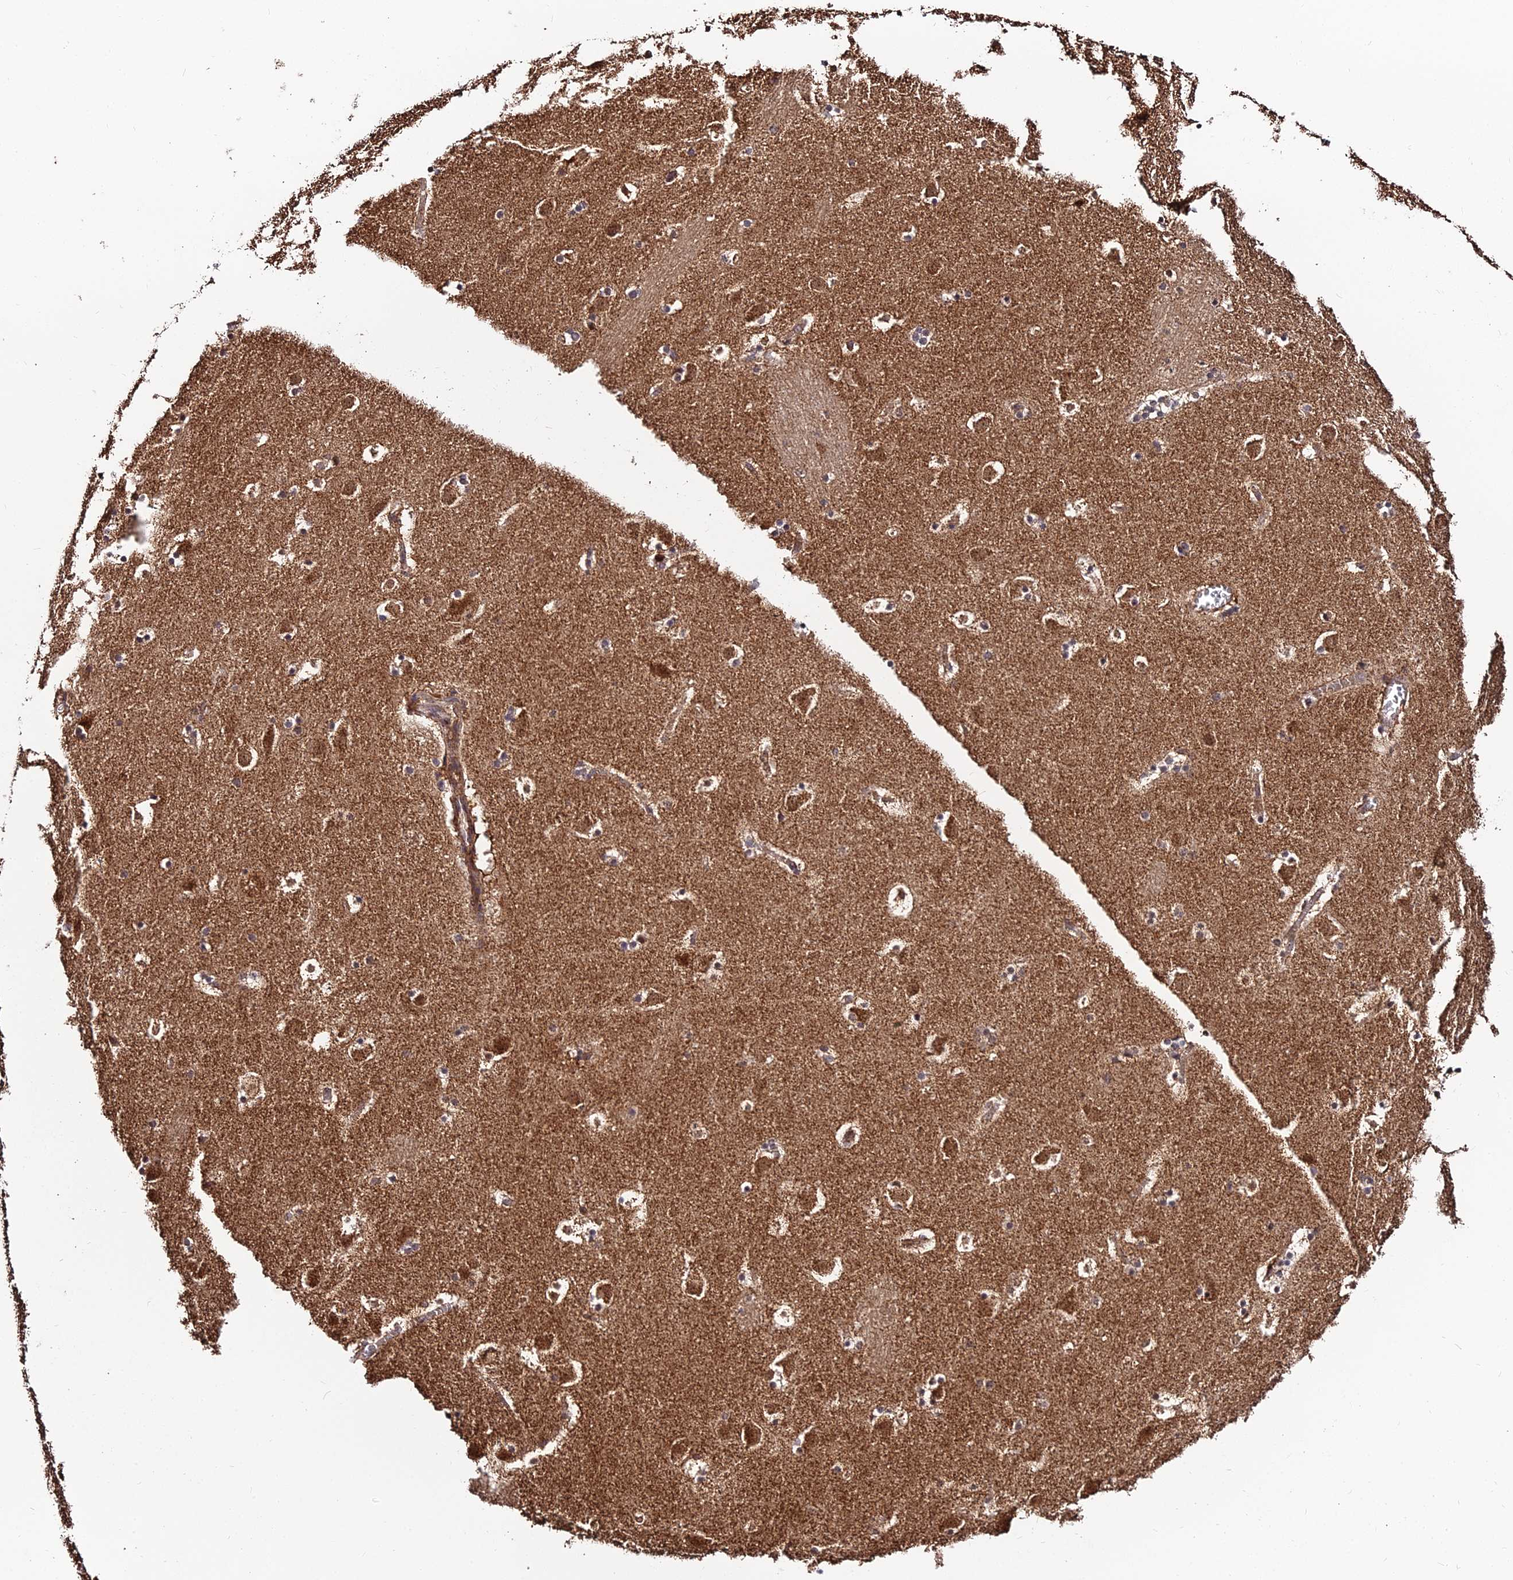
{"staining": {"intensity": "moderate", "quantity": ">75%", "location": "cytoplasmic/membranous"}, "tissue": "caudate", "cell_type": "Glial cells", "image_type": "normal", "snomed": [{"axis": "morphology", "description": "Normal tissue, NOS"}, {"axis": "topography", "description": "Lateral ventricle wall"}], "caption": "An immunohistochemistry (IHC) histopathology image of unremarkable tissue is shown. Protein staining in brown highlights moderate cytoplasmic/membranous positivity in caudate within glial cells. (brown staining indicates protein expression, while blue staining denotes nuclei).", "gene": "ENSG00000258465", "patient": {"sex": "male", "age": 45}}